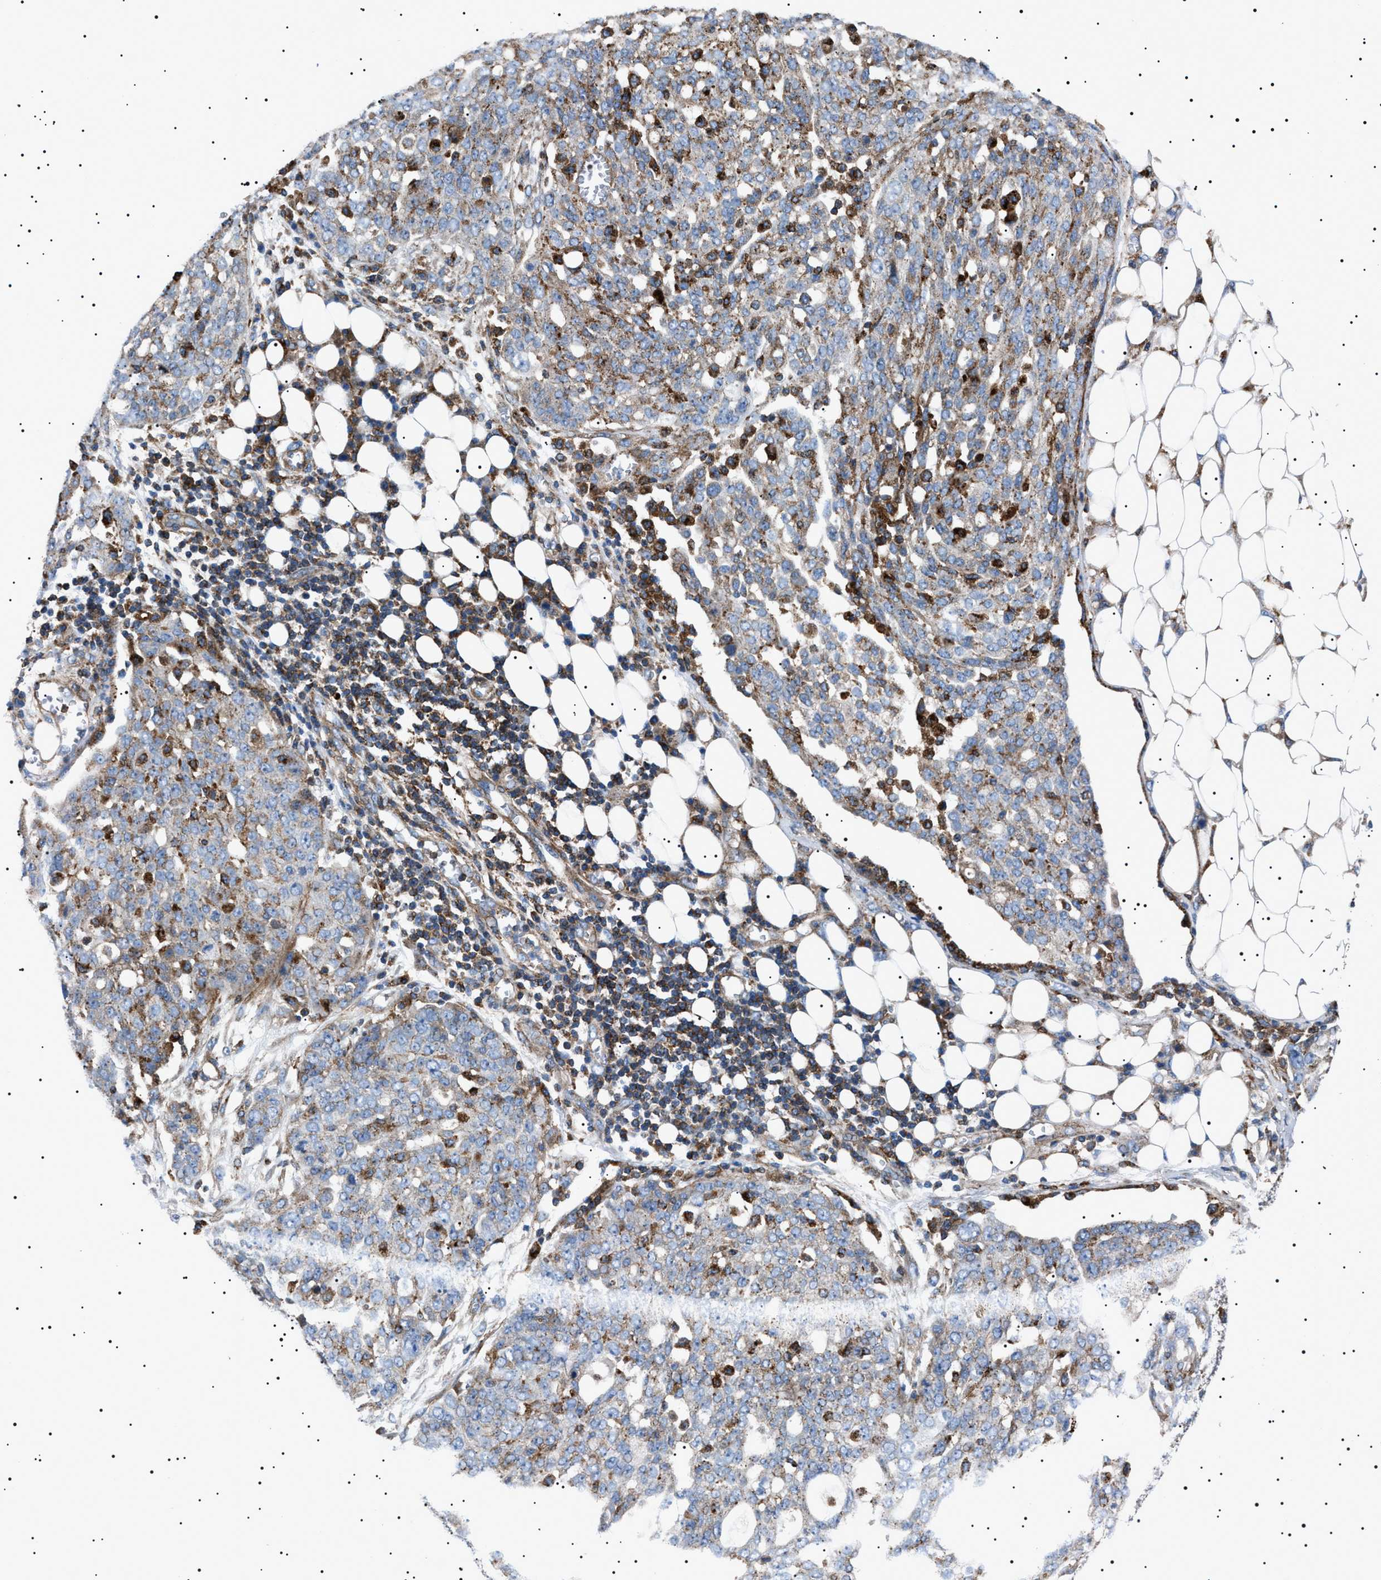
{"staining": {"intensity": "weak", "quantity": "25%-75%", "location": "cytoplasmic/membranous"}, "tissue": "ovarian cancer", "cell_type": "Tumor cells", "image_type": "cancer", "snomed": [{"axis": "morphology", "description": "Cystadenocarcinoma, serous, NOS"}, {"axis": "topography", "description": "Soft tissue"}, {"axis": "topography", "description": "Ovary"}], "caption": "Ovarian cancer (serous cystadenocarcinoma) stained for a protein (brown) displays weak cytoplasmic/membranous positive staining in approximately 25%-75% of tumor cells.", "gene": "NEU1", "patient": {"sex": "female", "age": 57}}